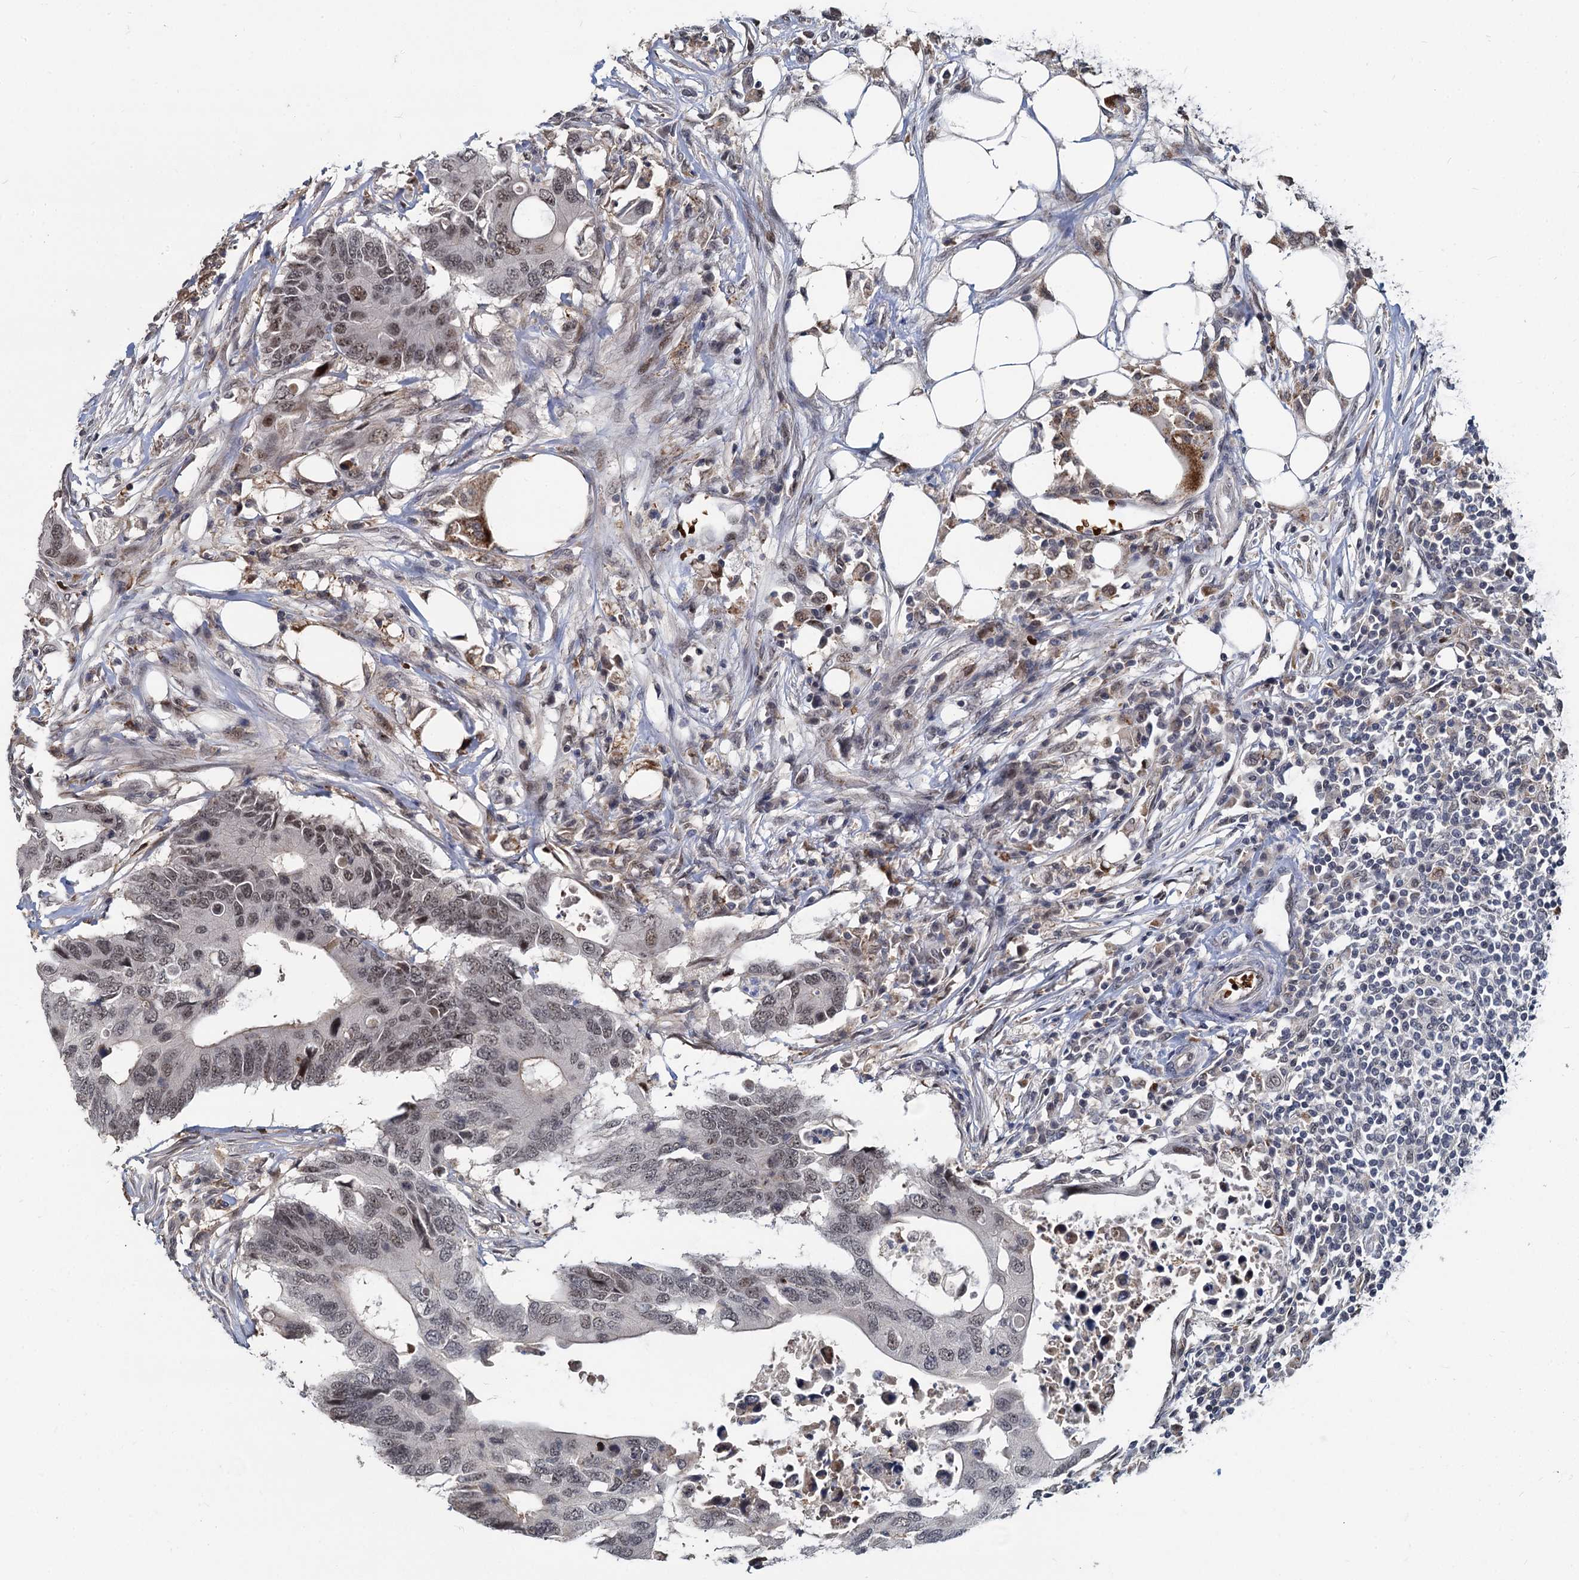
{"staining": {"intensity": "moderate", "quantity": ">75%", "location": "nuclear"}, "tissue": "colorectal cancer", "cell_type": "Tumor cells", "image_type": "cancer", "snomed": [{"axis": "morphology", "description": "Adenocarcinoma, NOS"}, {"axis": "topography", "description": "Colon"}], "caption": "Approximately >75% of tumor cells in colorectal adenocarcinoma display moderate nuclear protein staining as visualized by brown immunohistochemical staining.", "gene": "FANCI", "patient": {"sex": "male", "age": 71}}